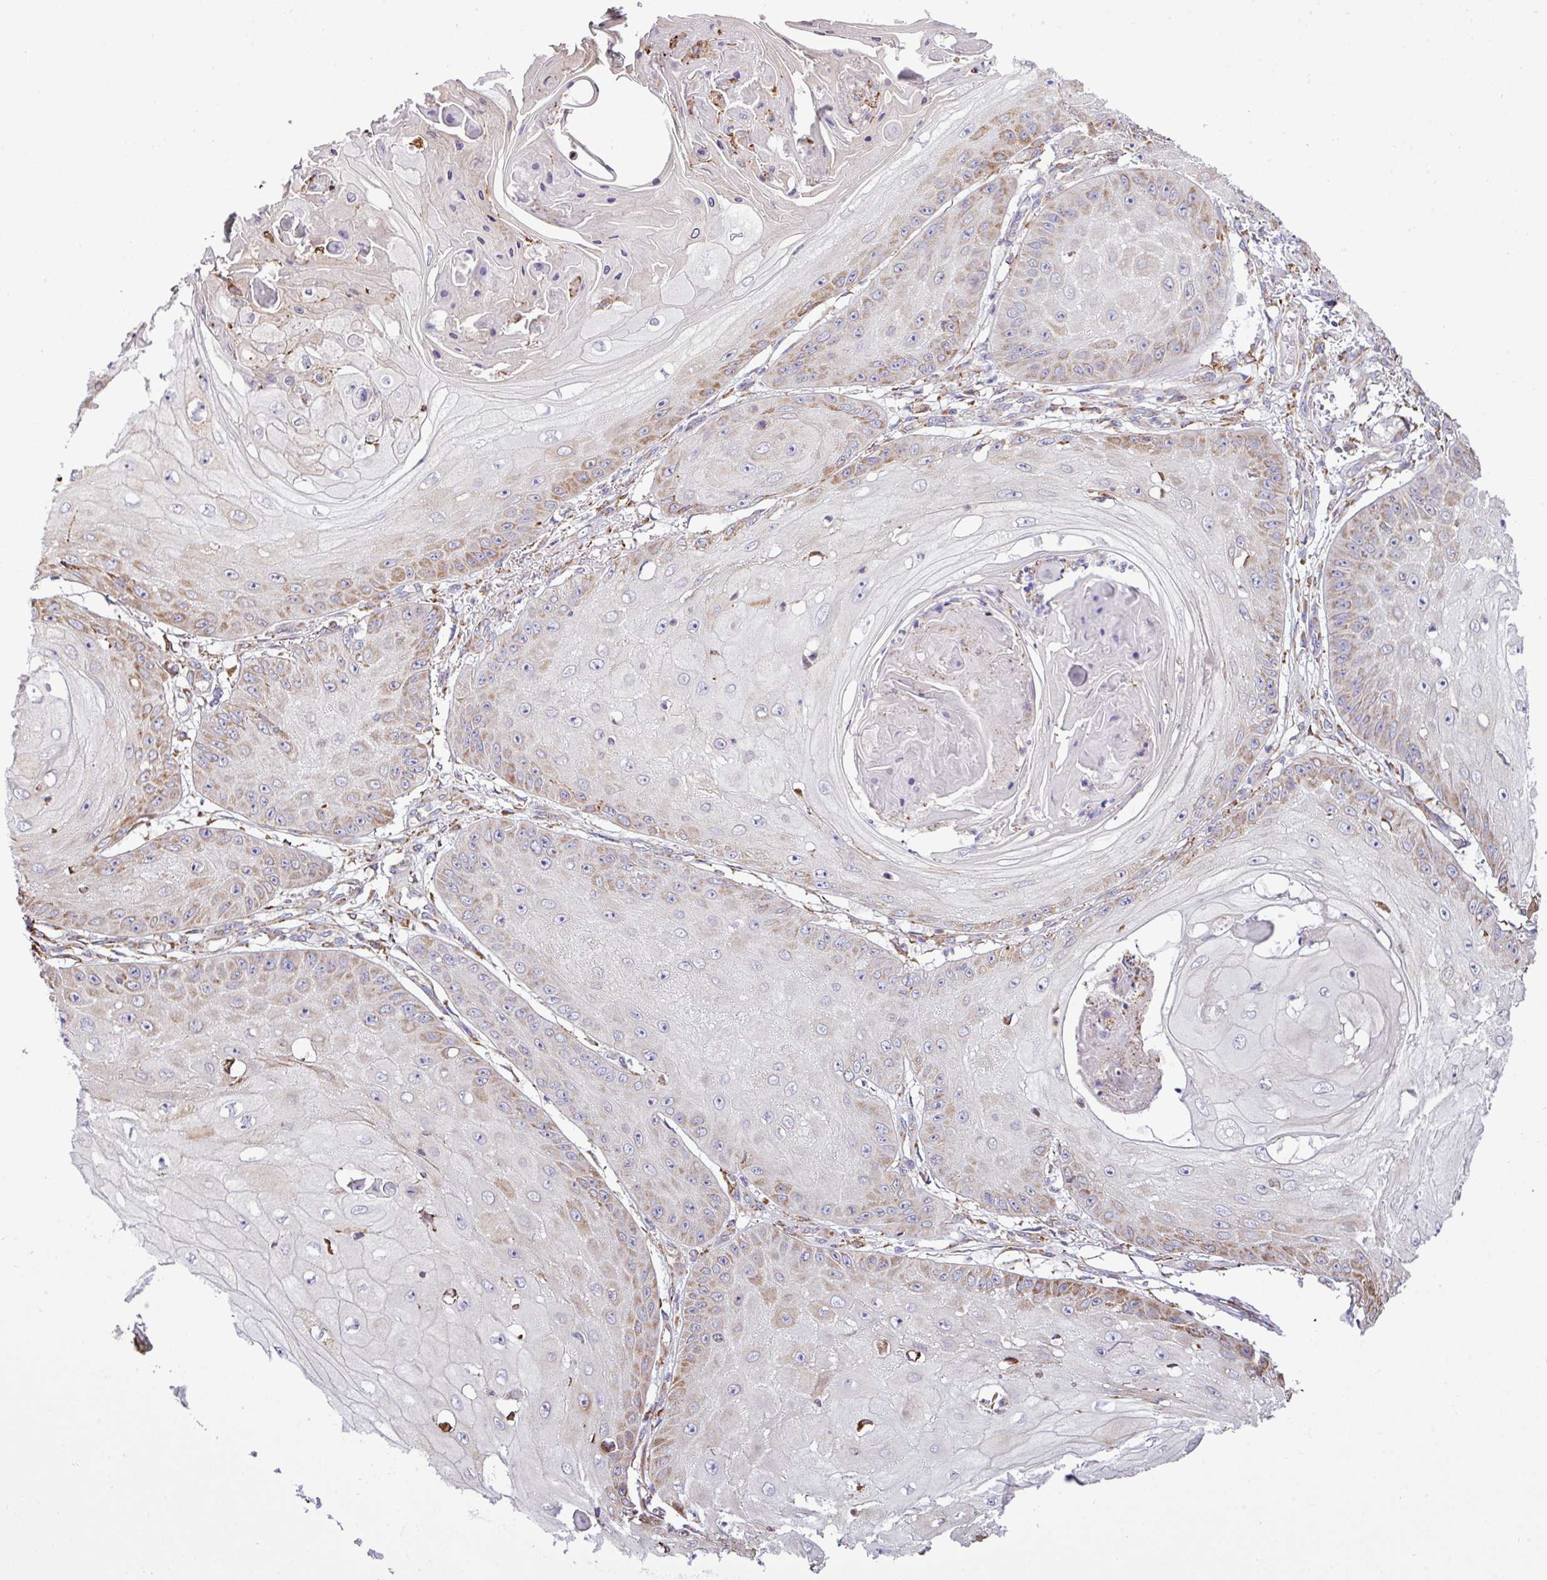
{"staining": {"intensity": "weak", "quantity": "25%-75%", "location": "cytoplasmic/membranous"}, "tissue": "skin cancer", "cell_type": "Tumor cells", "image_type": "cancer", "snomed": [{"axis": "morphology", "description": "Squamous cell carcinoma, NOS"}, {"axis": "topography", "description": "Skin"}], "caption": "Immunohistochemical staining of human skin cancer (squamous cell carcinoma) demonstrates weak cytoplasmic/membranous protein expression in about 25%-75% of tumor cells.", "gene": "ZSCAN5A", "patient": {"sex": "male", "age": 70}}